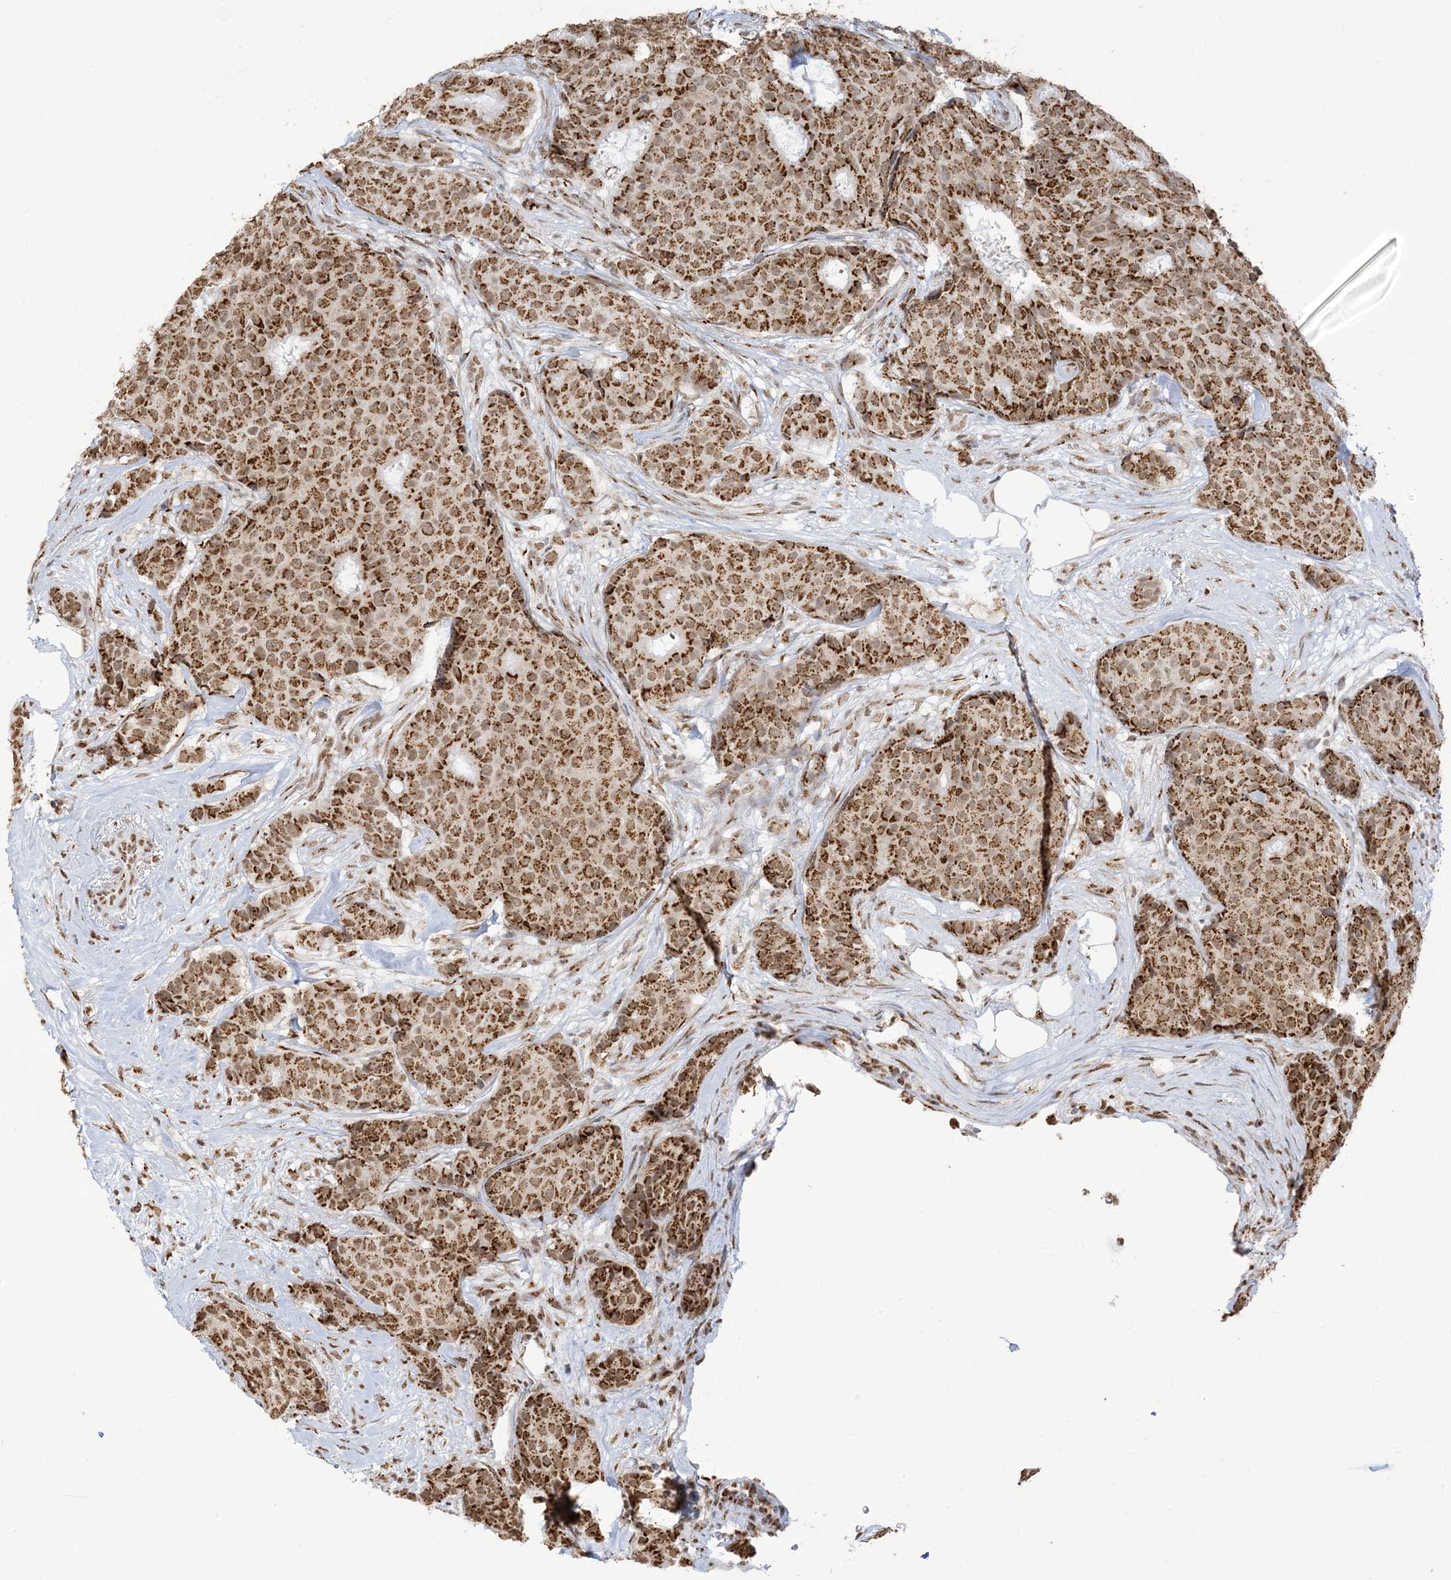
{"staining": {"intensity": "strong", "quantity": ">75%", "location": "cytoplasmic/membranous,nuclear"}, "tissue": "breast cancer", "cell_type": "Tumor cells", "image_type": "cancer", "snomed": [{"axis": "morphology", "description": "Duct carcinoma"}, {"axis": "topography", "description": "Breast"}], "caption": "Breast infiltrating ductal carcinoma tissue demonstrates strong cytoplasmic/membranous and nuclear positivity in approximately >75% of tumor cells, visualized by immunohistochemistry.", "gene": "GPR107", "patient": {"sex": "female", "age": 75}}